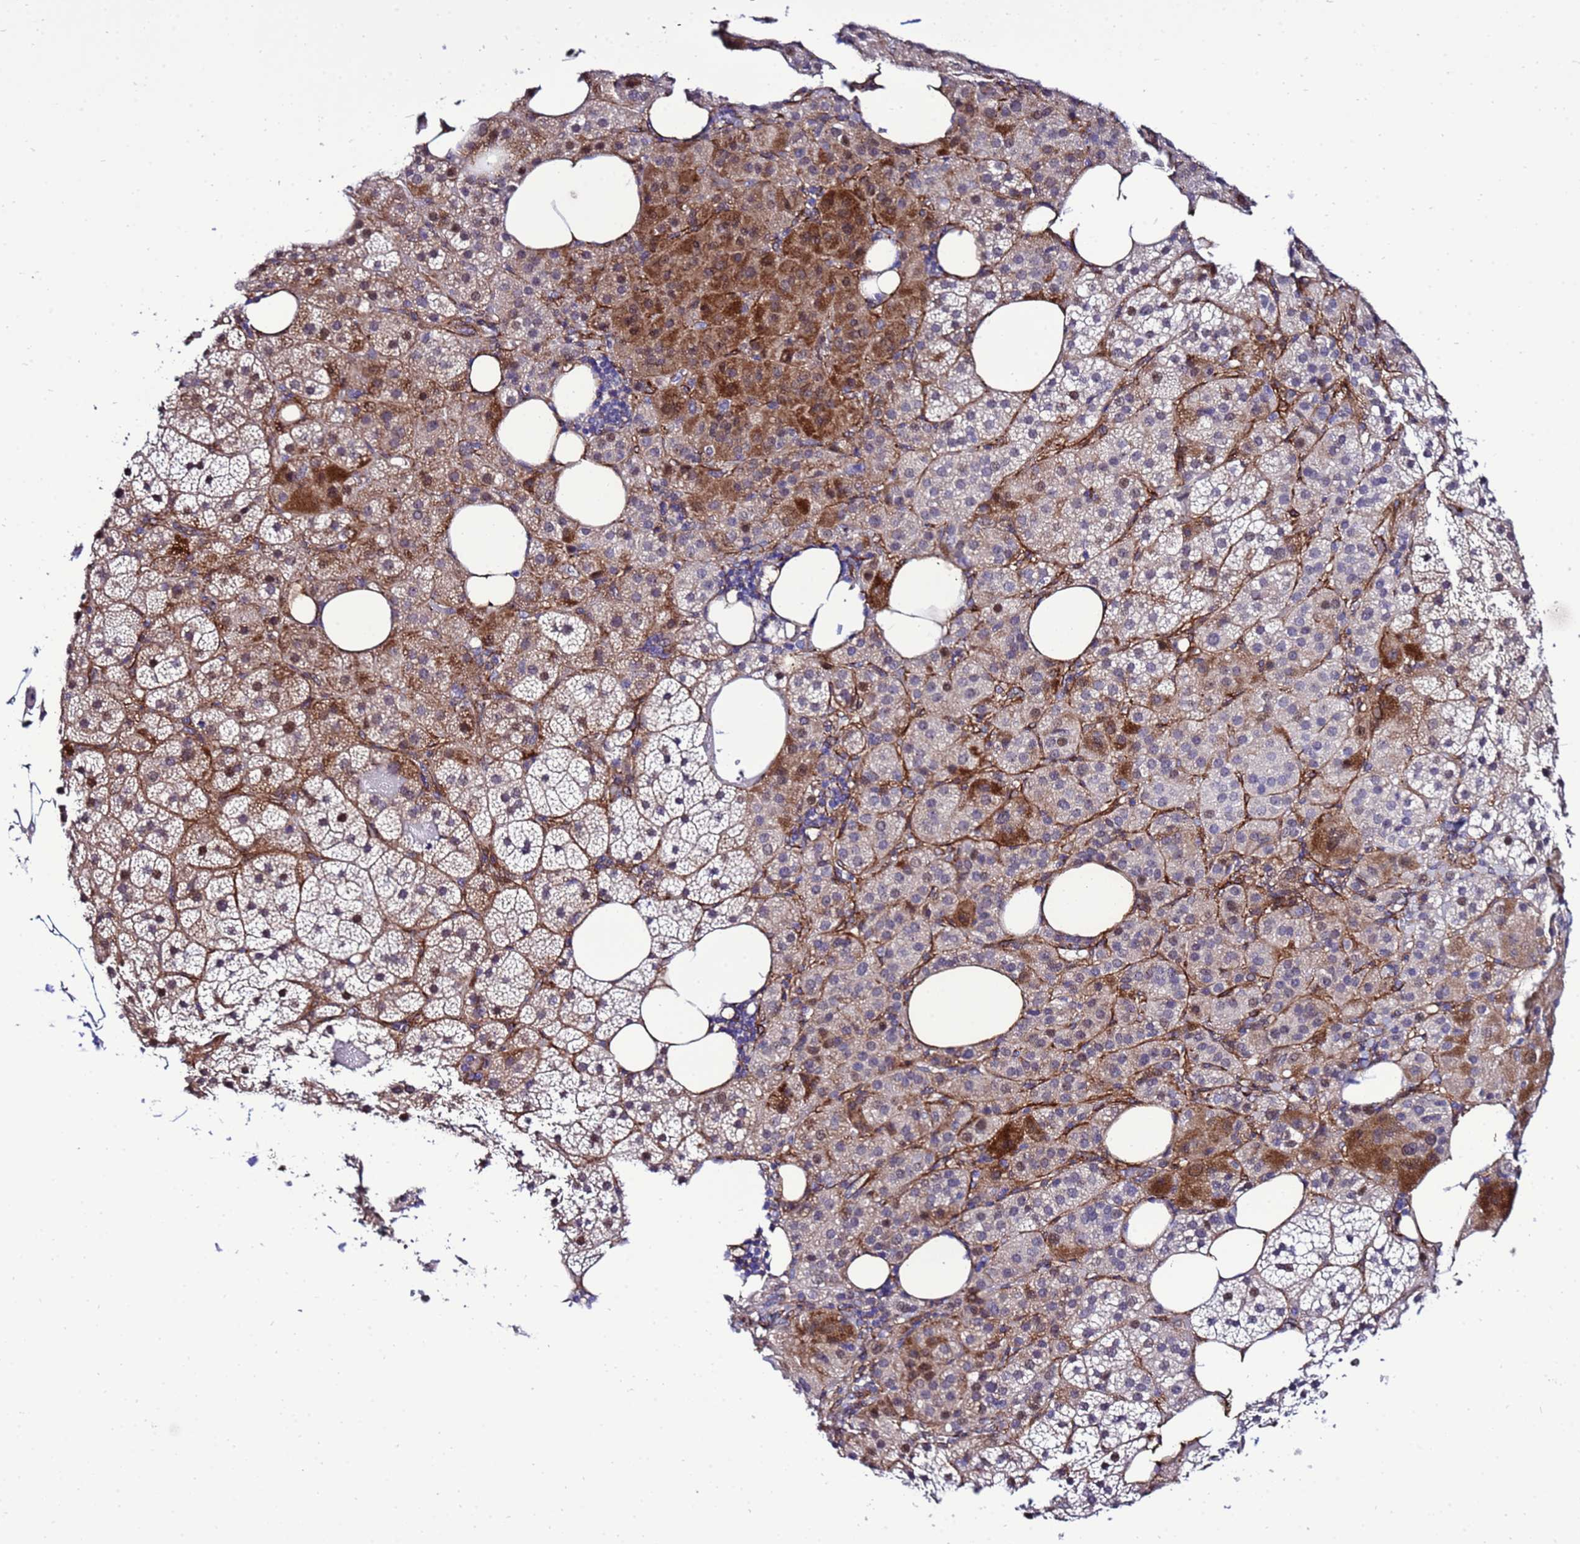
{"staining": {"intensity": "strong", "quantity": "25%-75%", "location": "cytoplasmic/membranous"}, "tissue": "adrenal gland", "cell_type": "Glandular cells", "image_type": "normal", "snomed": [{"axis": "morphology", "description": "Normal tissue, NOS"}, {"axis": "topography", "description": "Adrenal gland"}], "caption": "IHC staining of normal adrenal gland, which displays high levels of strong cytoplasmic/membranous positivity in about 25%-75% of glandular cells indicating strong cytoplasmic/membranous protein positivity. The staining was performed using DAB (brown) for protein detection and nuclei were counterstained in hematoxylin (blue).", "gene": "GZF1", "patient": {"sex": "female", "age": 59}}